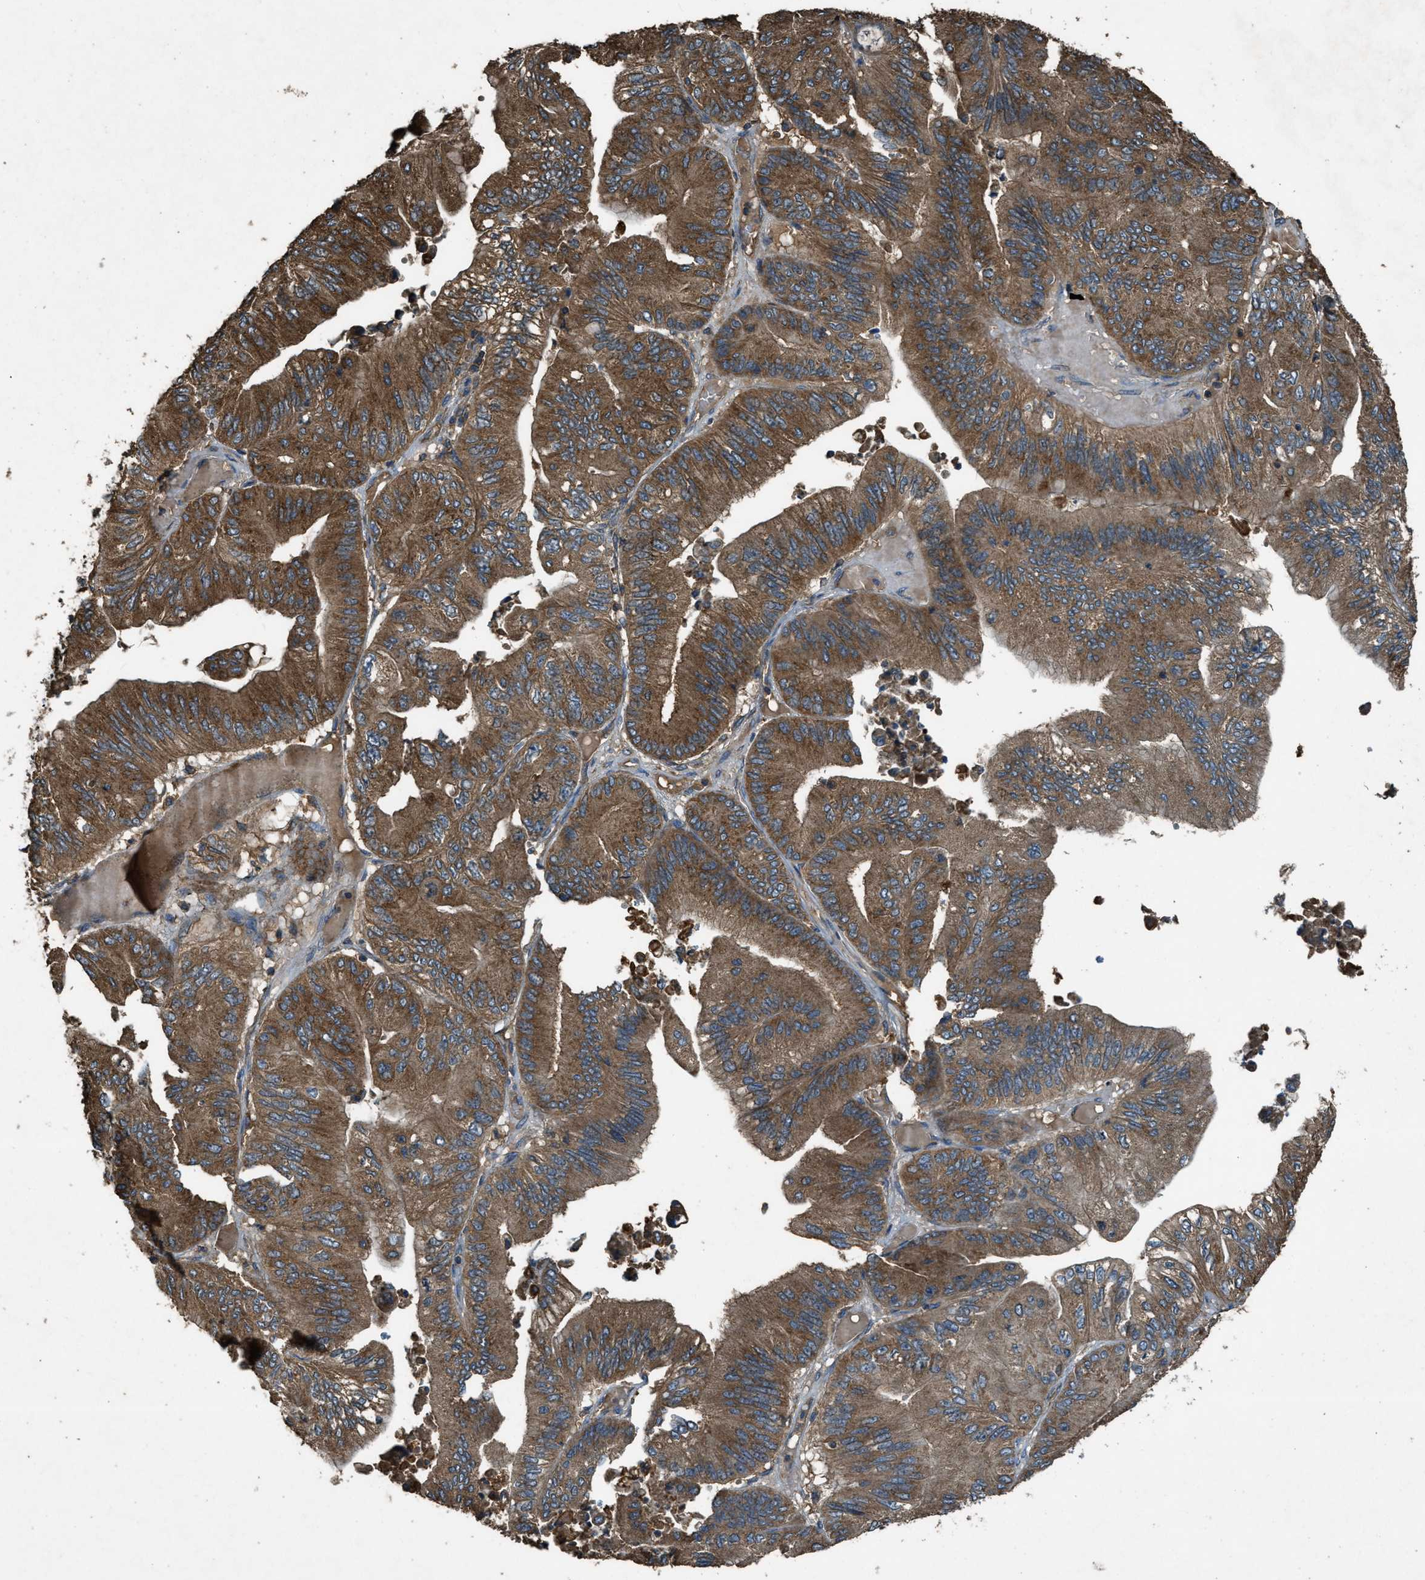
{"staining": {"intensity": "strong", "quantity": ">75%", "location": "cytoplasmic/membranous"}, "tissue": "ovarian cancer", "cell_type": "Tumor cells", "image_type": "cancer", "snomed": [{"axis": "morphology", "description": "Cystadenocarcinoma, mucinous, NOS"}, {"axis": "topography", "description": "Ovary"}], "caption": "Strong cytoplasmic/membranous protein staining is appreciated in approximately >75% of tumor cells in ovarian cancer (mucinous cystadenocarcinoma).", "gene": "MAP3K8", "patient": {"sex": "female", "age": 61}}